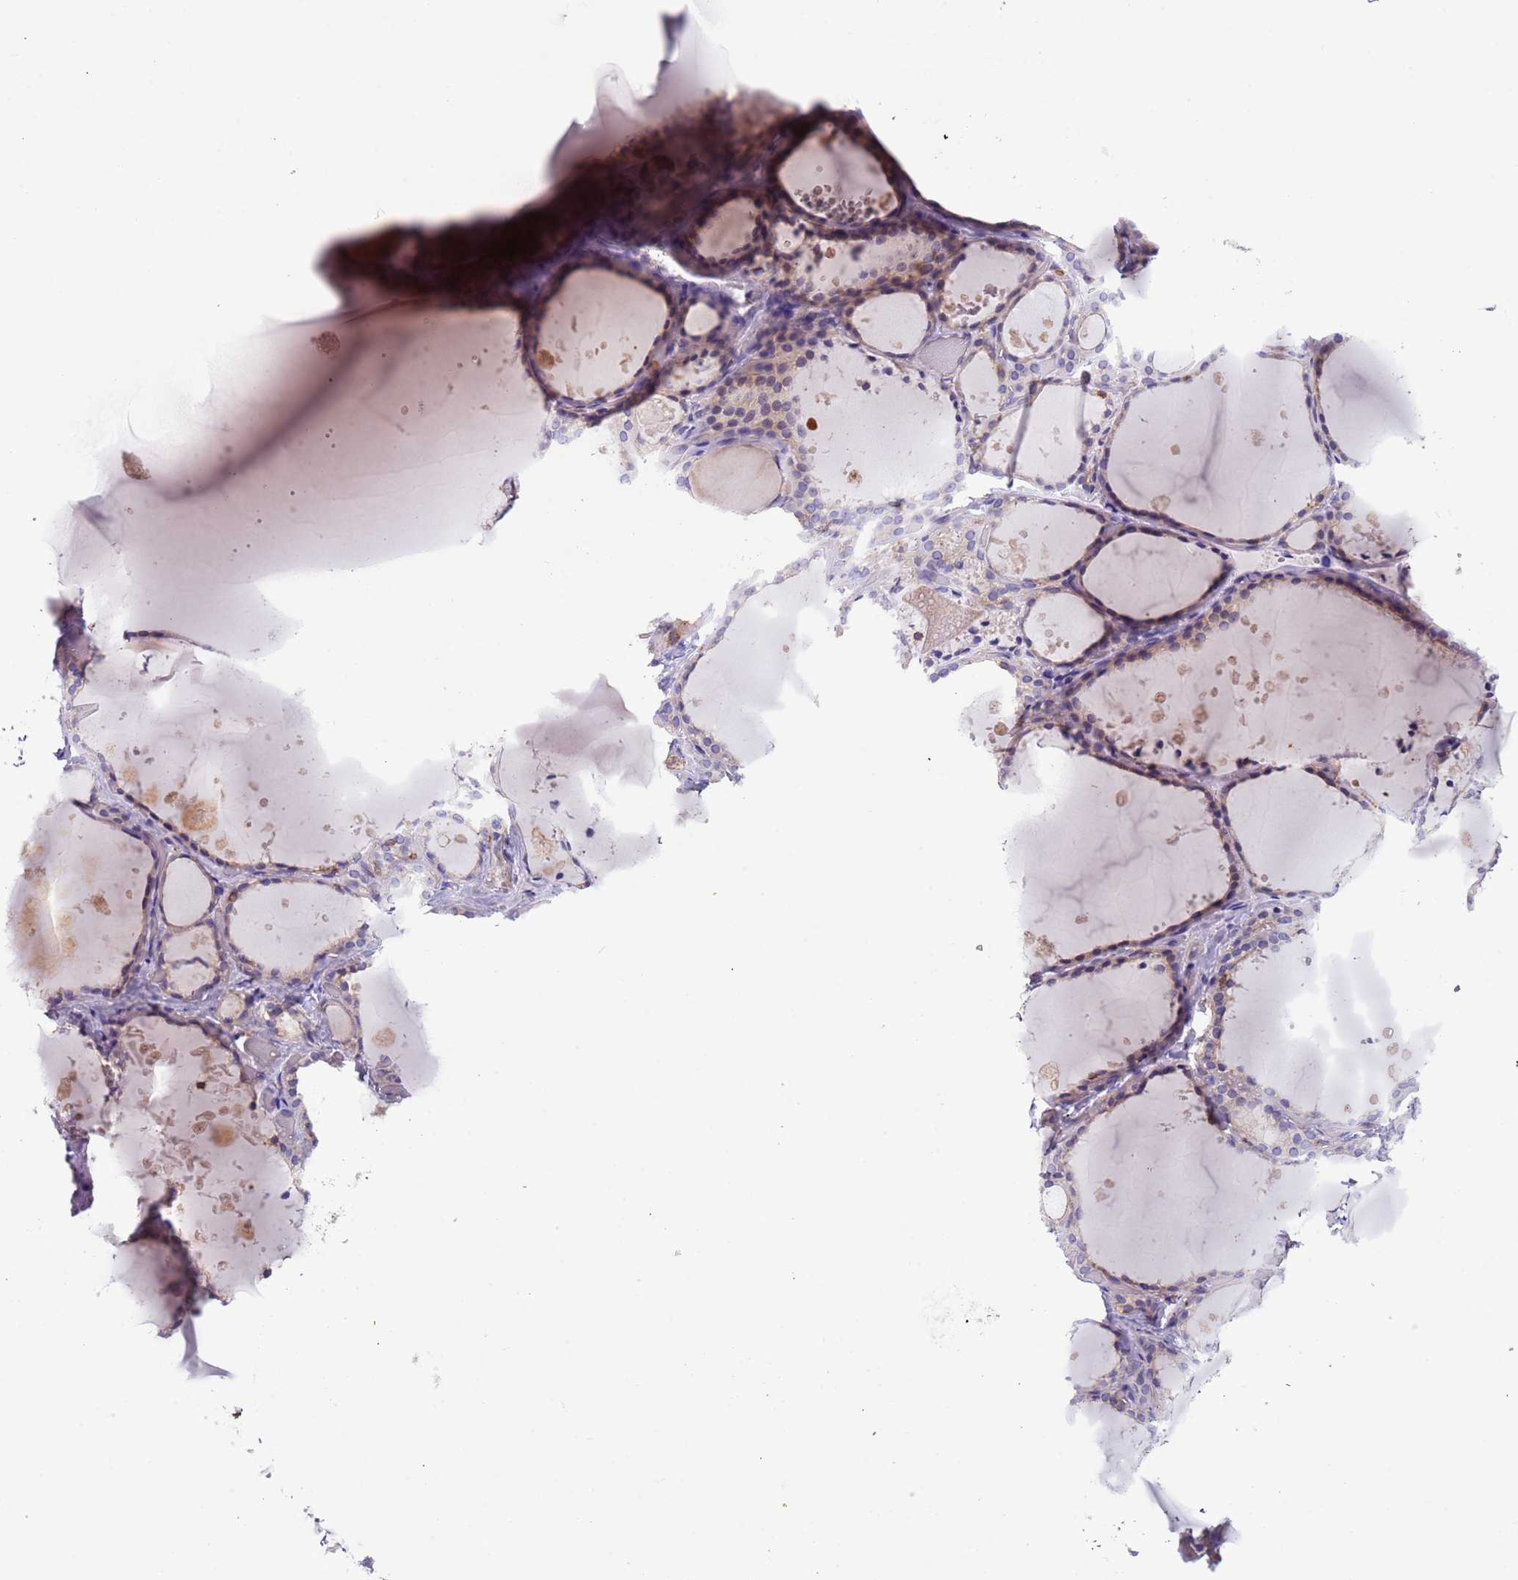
{"staining": {"intensity": "negative", "quantity": "none", "location": "none"}, "tissue": "thyroid gland", "cell_type": "Glandular cells", "image_type": "normal", "snomed": [{"axis": "morphology", "description": "Normal tissue, NOS"}, {"axis": "topography", "description": "Thyroid gland"}], "caption": "Glandular cells show no significant protein positivity in unremarkable thyroid gland. Nuclei are stained in blue.", "gene": "SYT4", "patient": {"sex": "female", "age": 44}}